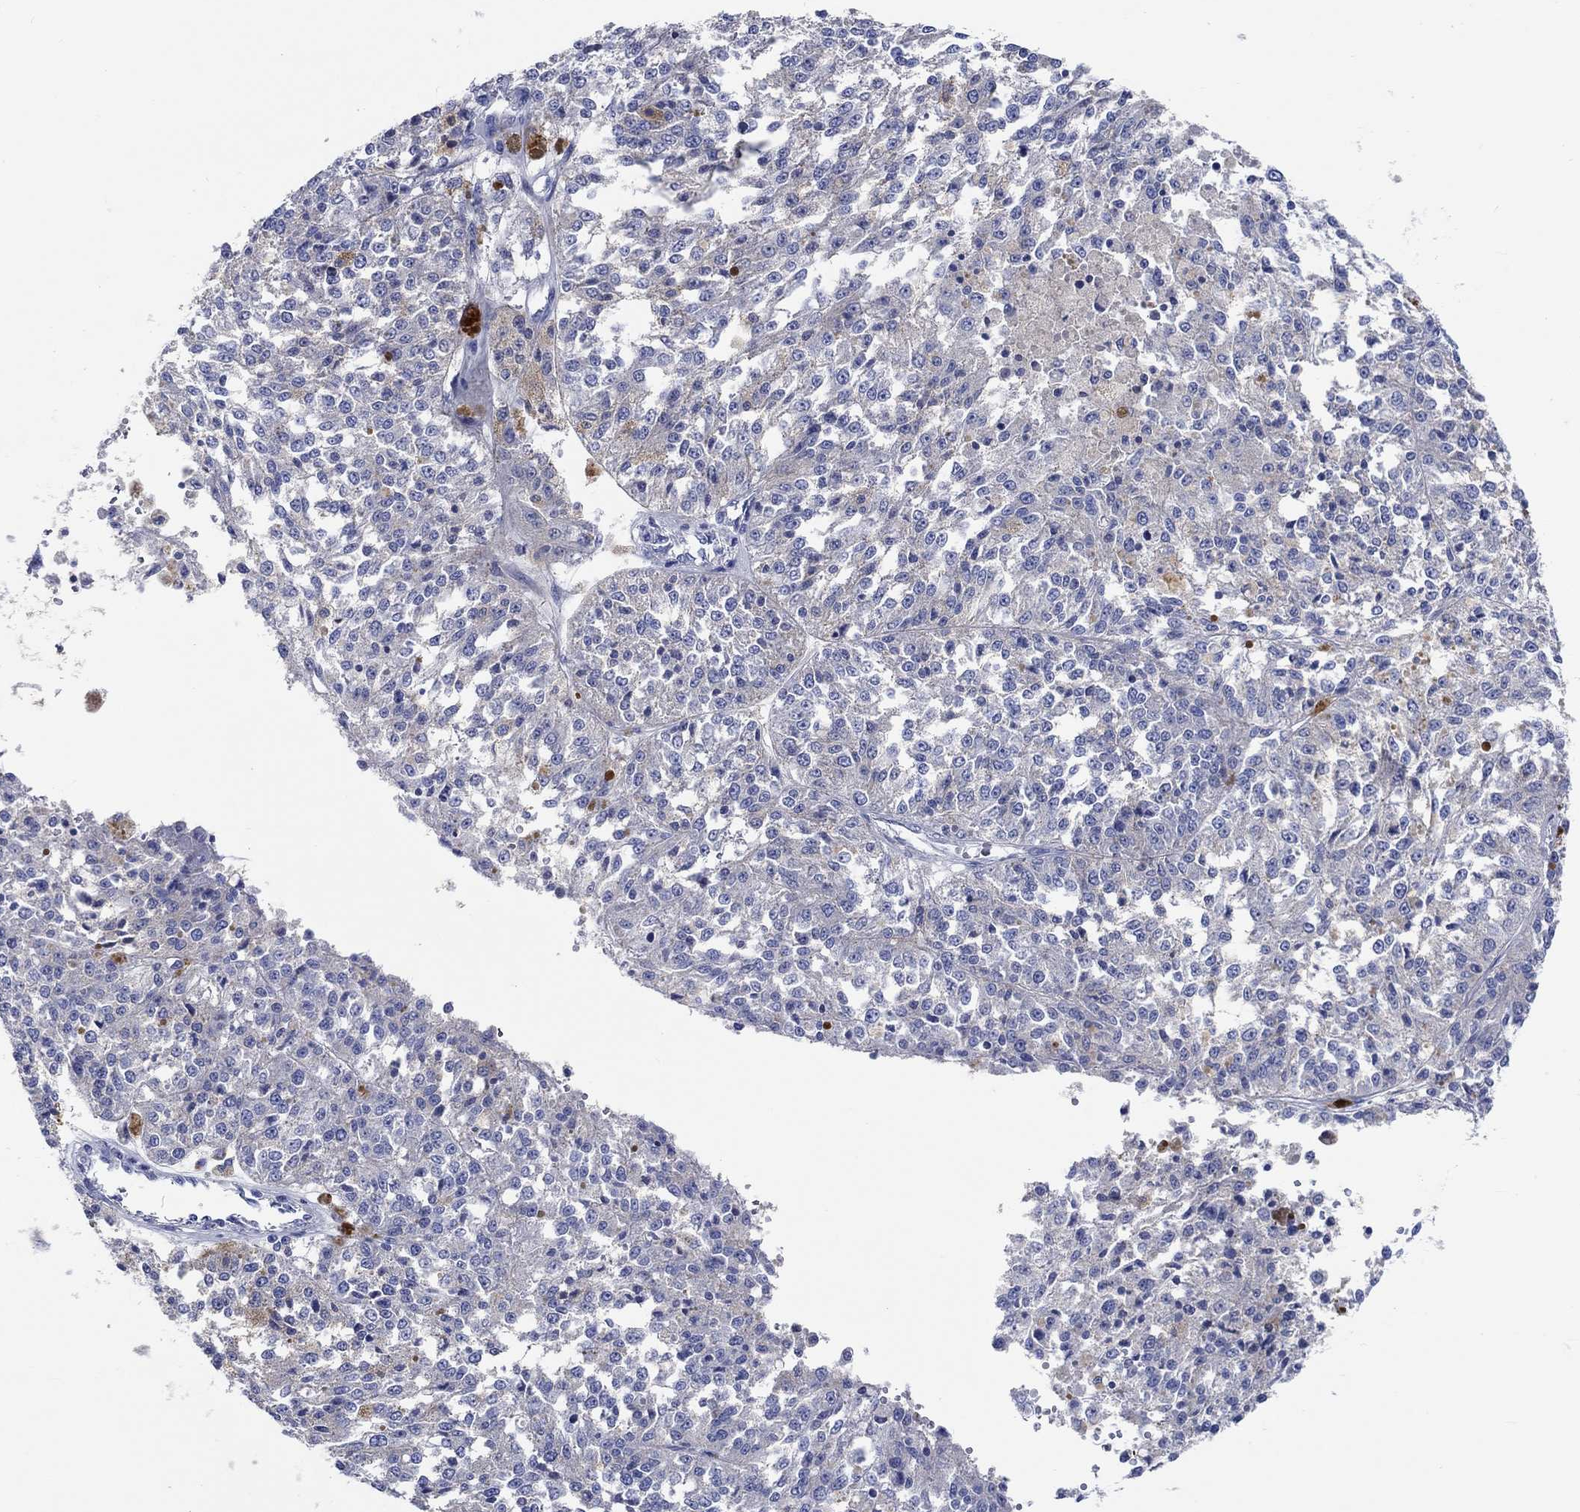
{"staining": {"intensity": "negative", "quantity": "none", "location": "none"}, "tissue": "melanoma", "cell_type": "Tumor cells", "image_type": "cancer", "snomed": [{"axis": "morphology", "description": "Malignant melanoma, Metastatic site"}, {"axis": "topography", "description": "Lymph node"}], "caption": "Tumor cells show no significant expression in melanoma.", "gene": "SHISA4", "patient": {"sex": "female", "age": 64}}